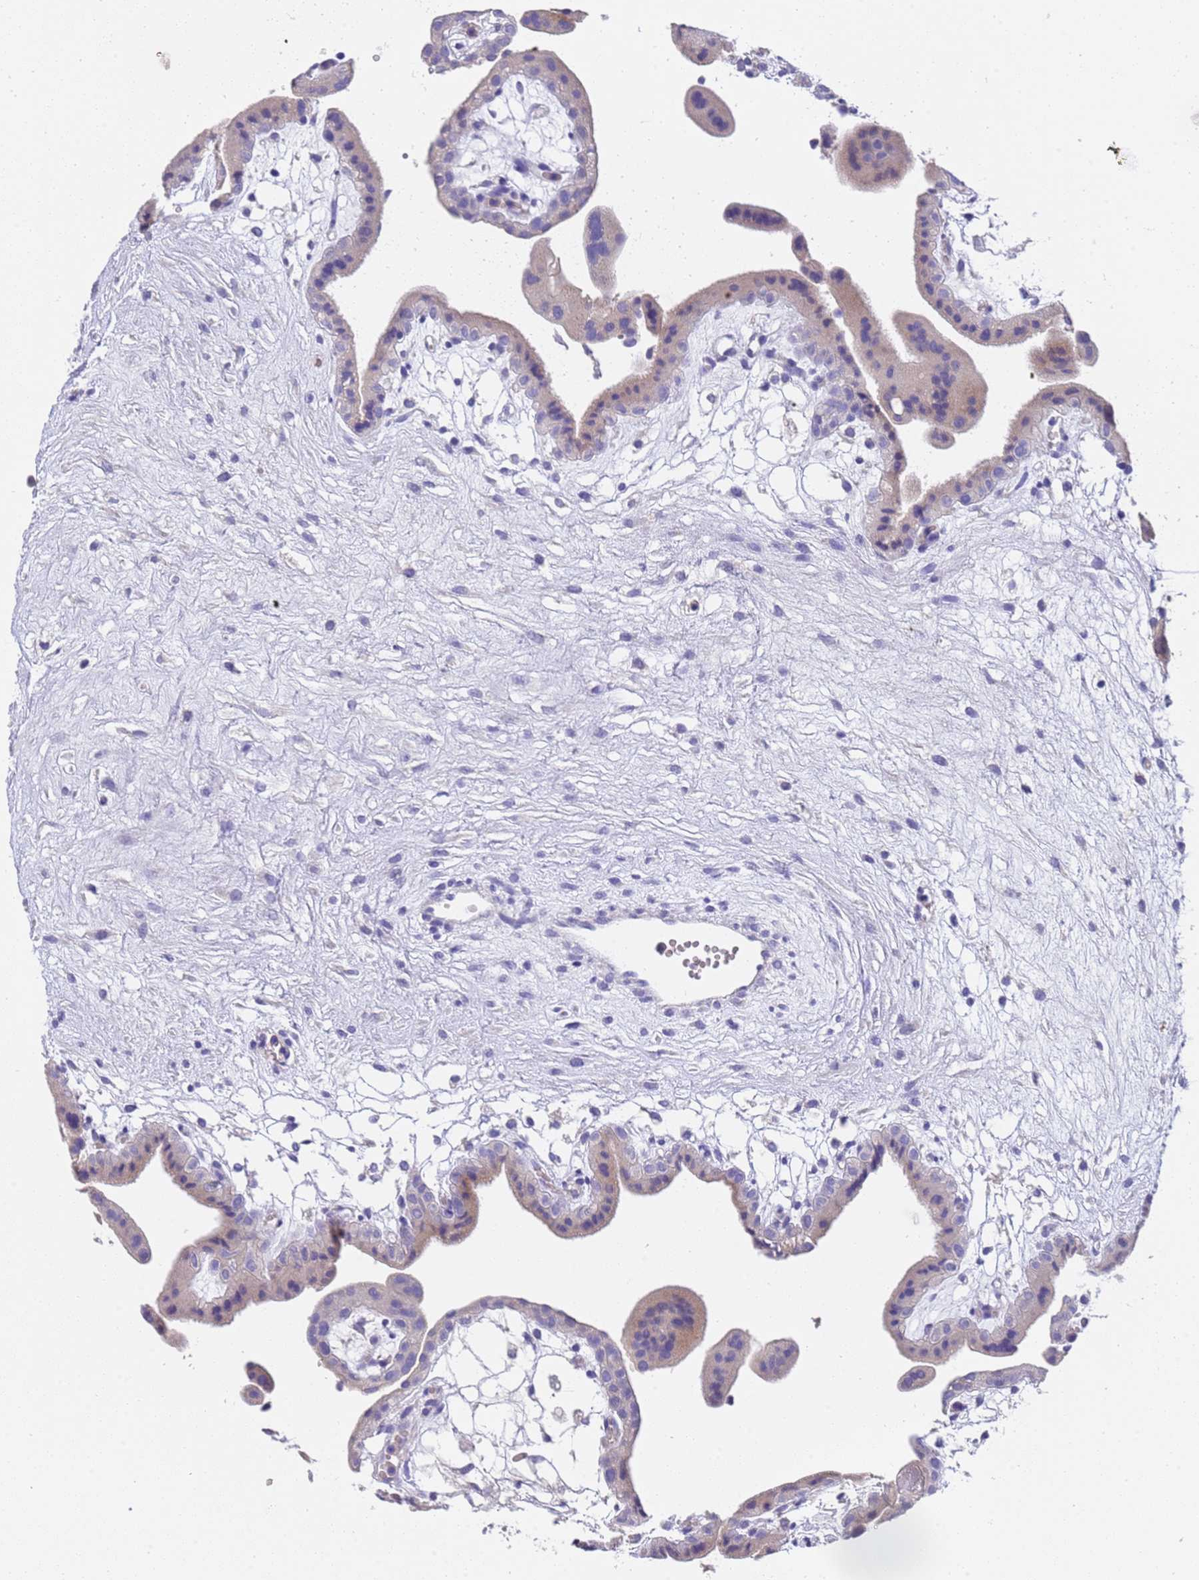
{"staining": {"intensity": "weak", "quantity": "25%-75%", "location": "cytoplasmic/membranous"}, "tissue": "placenta", "cell_type": "Trophoblastic cells", "image_type": "normal", "snomed": [{"axis": "morphology", "description": "Normal tissue, NOS"}, {"axis": "topography", "description": "Placenta"}], "caption": "This is a photomicrograph of immunohistochemistry (IHC) staining of benign placenta, which shows weak positivity in the cytoplasmic/membranous of trophoblastic cells.", "gene": "SLC24A3", "patient": {"sex": "female", "age": 18}}